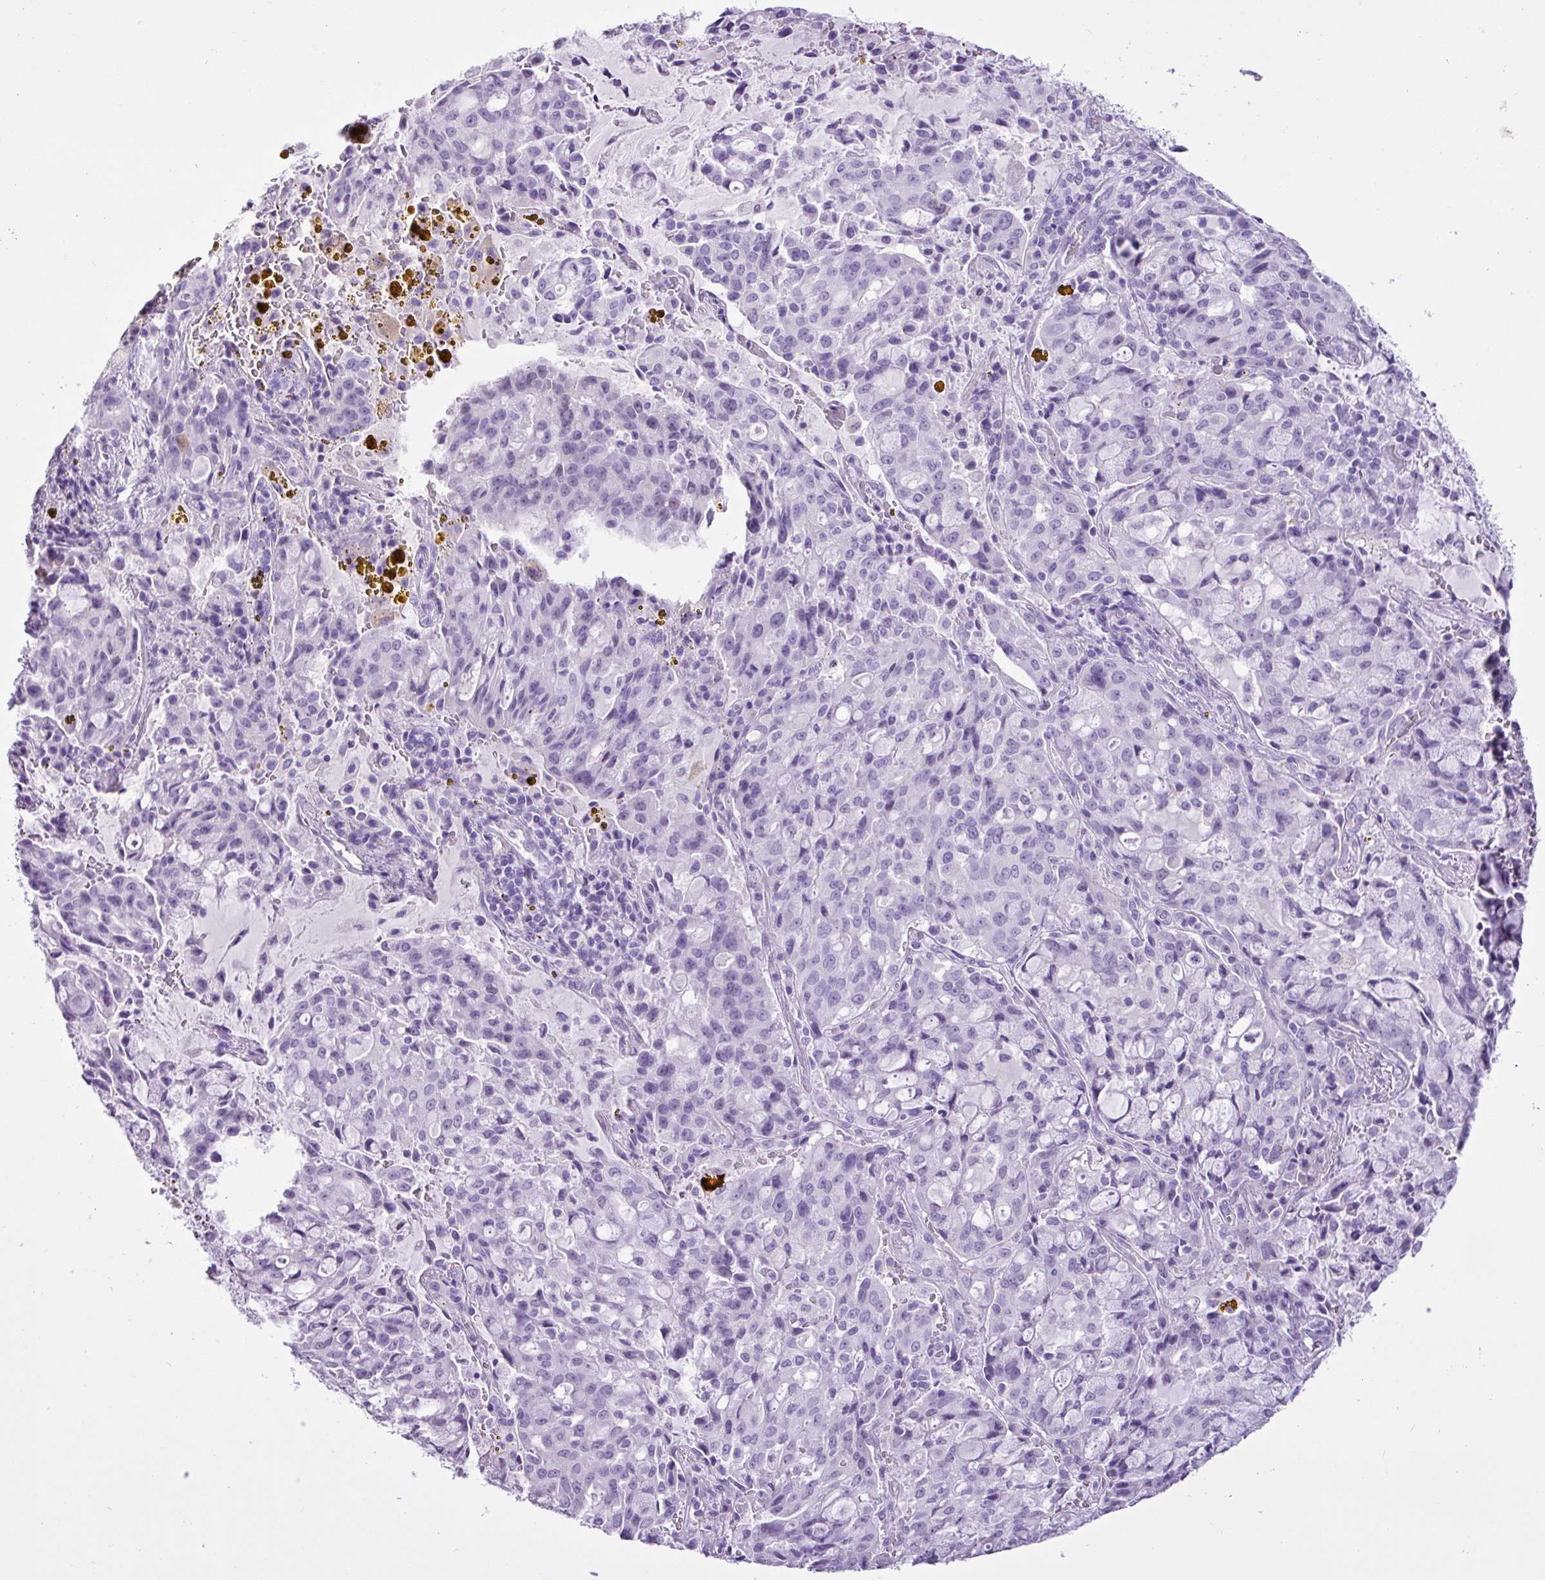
{"staining": {"intensity": "negative", "quantity": "none", "location": "none"}, "tissue": "lung cancer", "cell_type": "Tumor cells", "image_type": "cancer", "snomed": [{"axis": "morphology", "description": "Adenocarcinoma, NOS"}, {"axis": "topography", "description": "Lung"}], "caption": "The histopathology image demonstrates no staining of tumor cells in lung adenocarcinoma.", "gene": "PGR", "patient": {"sex": "female", "age": 44}}